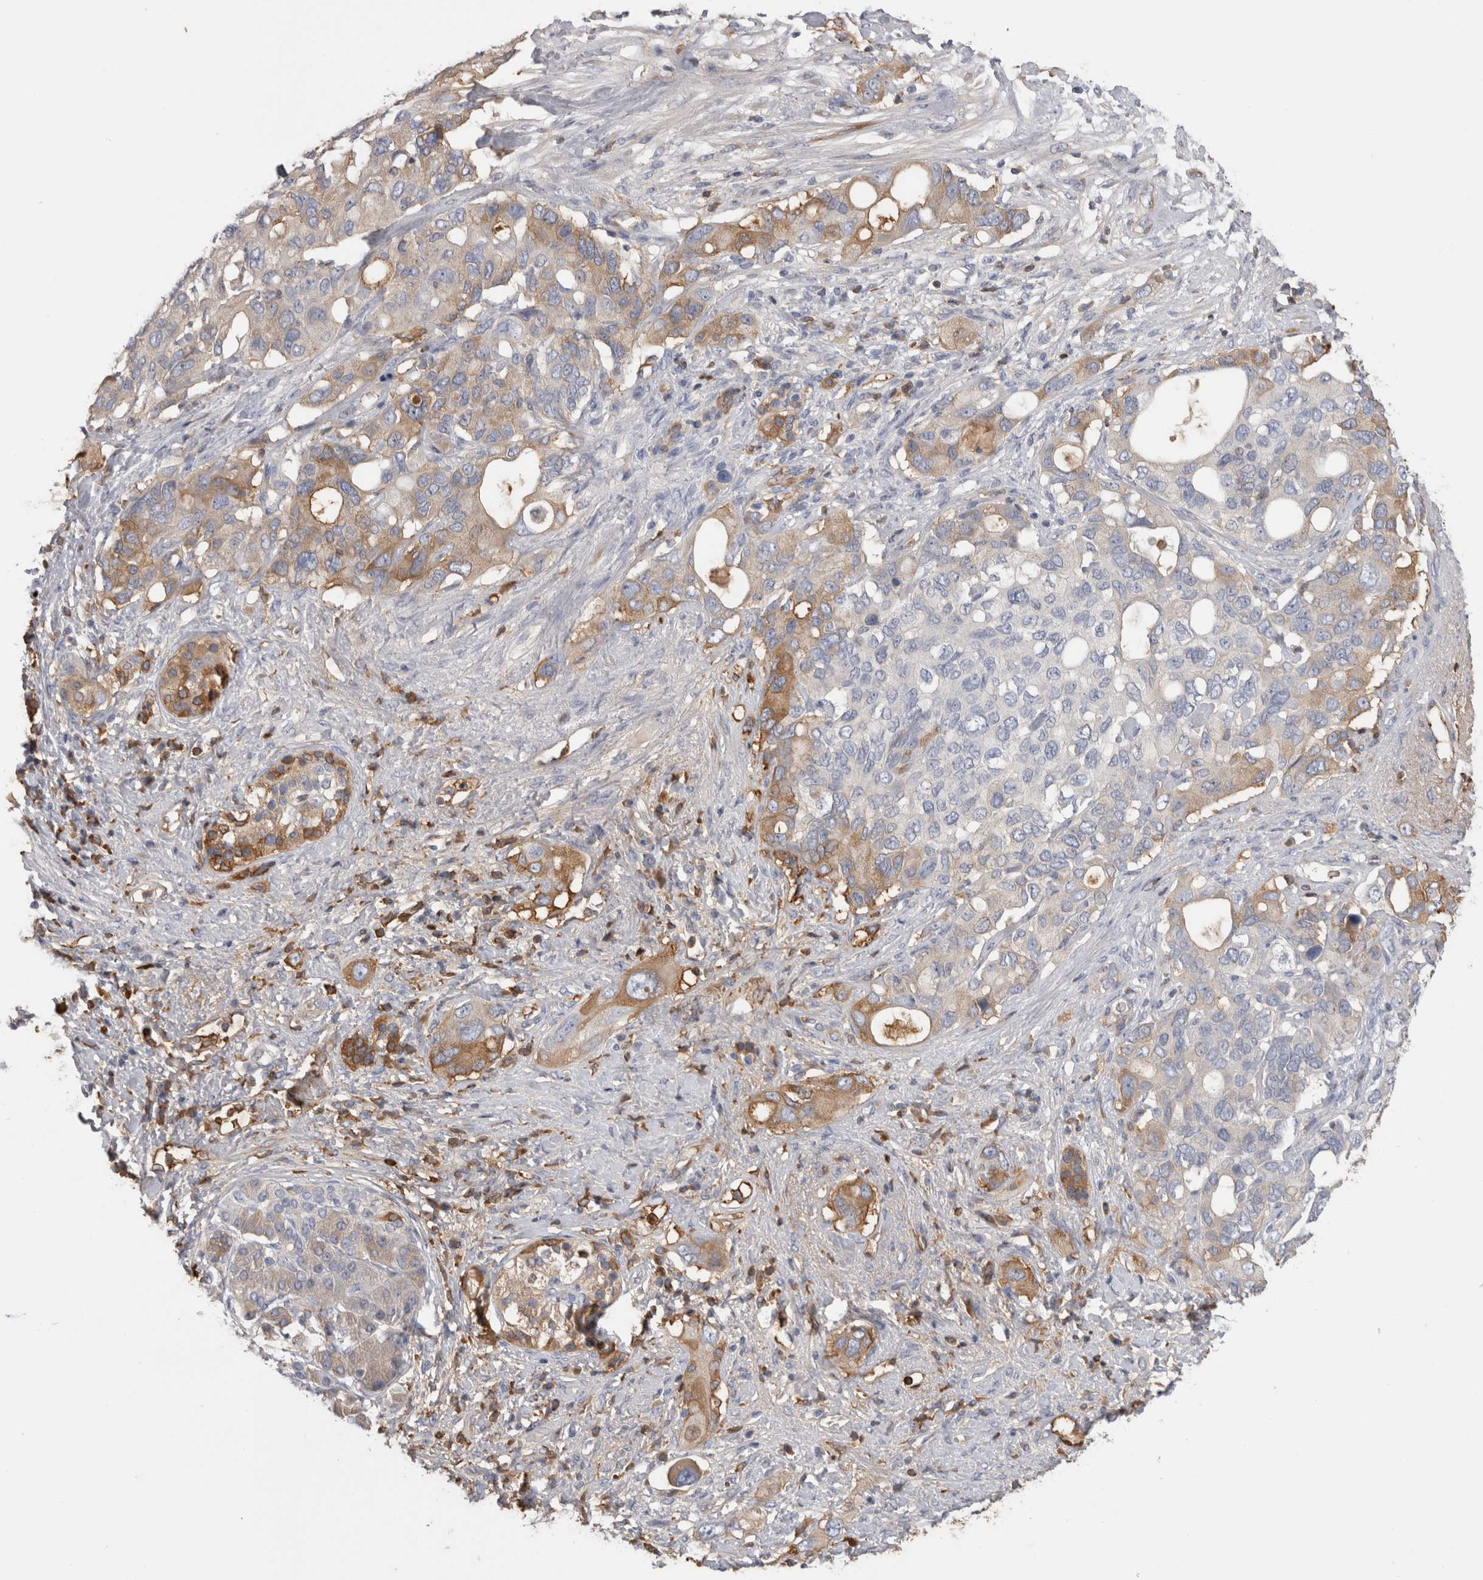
{"staining": {"intensity": "moderate", "quantity": "25%-75%", "location": "cytoplasmic/membranous"}, "tissue": "pancreatic cancer", "cell_type": "Tumor cells", "image_type": "cancer", "snomed": [{"axis": "morphology", "description": "Adenocarcinoma, NOS"}, {"axis": "topography", "description": "Pancreas"}], "caption": "Human adenocarcinoma (pancreatic) stained with a brown dye demonstrates moderate cytoplasmic/membranous positive positivity in about 25%-75% of tumor cells.", "gene": "TBCE", "patient": {"sex": "female", "age": 56}}